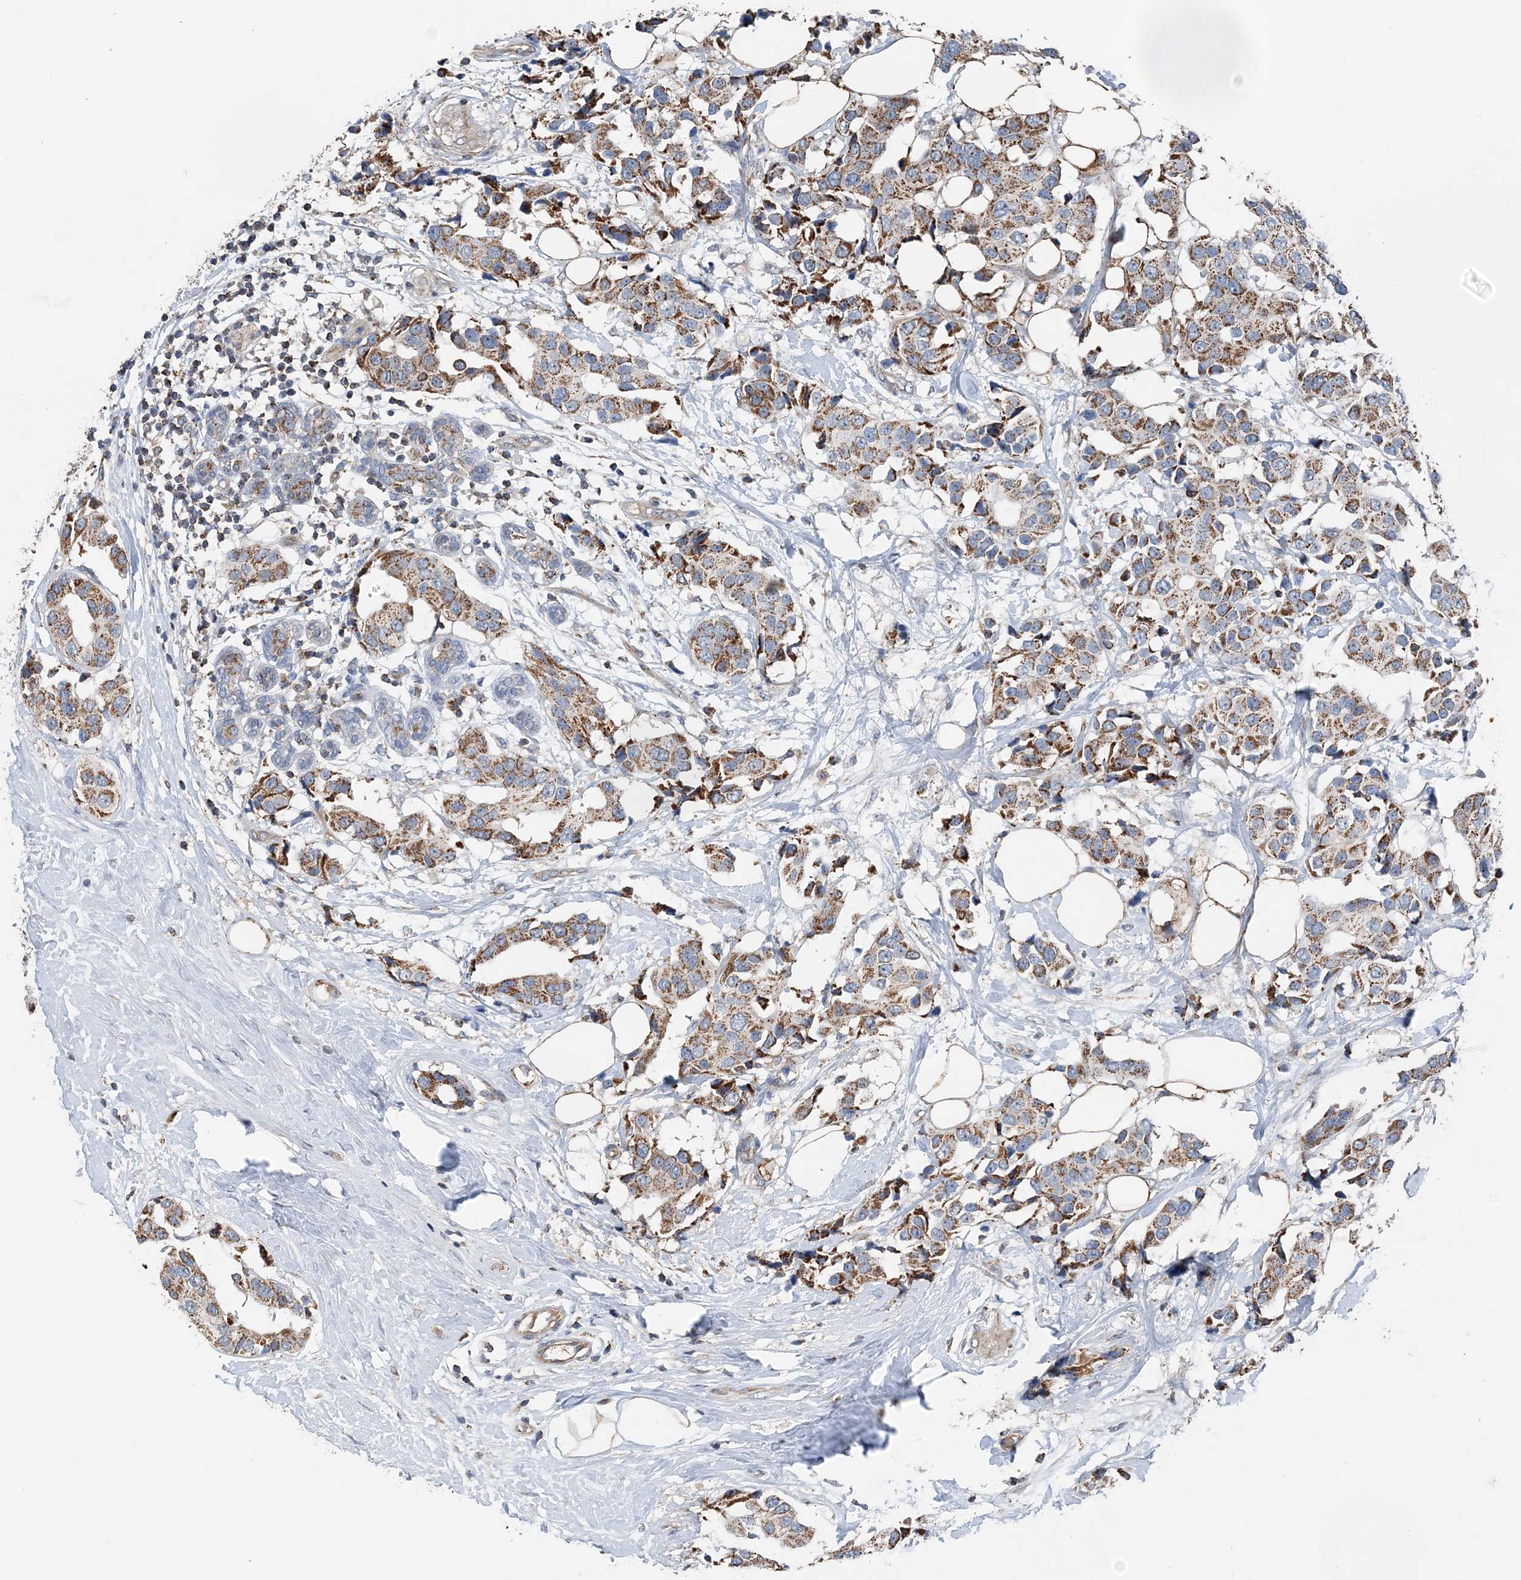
{"staining": {"intensity": "moderate", "quantity": ">75%", "location": "cytoplasmic/membranous"}, "tissue": "breast cancer", "cell_type": "Tumor cells", "image_type": "cancer", "snomed": [{"axis": "morphology", "description": "Normal tissue, NOS"}, {"axis": "morphology", "description": "Duct carcinoma"}, {"axis": "topography", "description": "Breast"}], "caption": "The micrograph demonstrates a brown stain indicating the presence of a protein in the cytoplasmic/membranous of tumor cells in invasive ductal carcinoma (breast).", "gene": "SPRY2", "patient": {"sex": "female", "age": 39}}